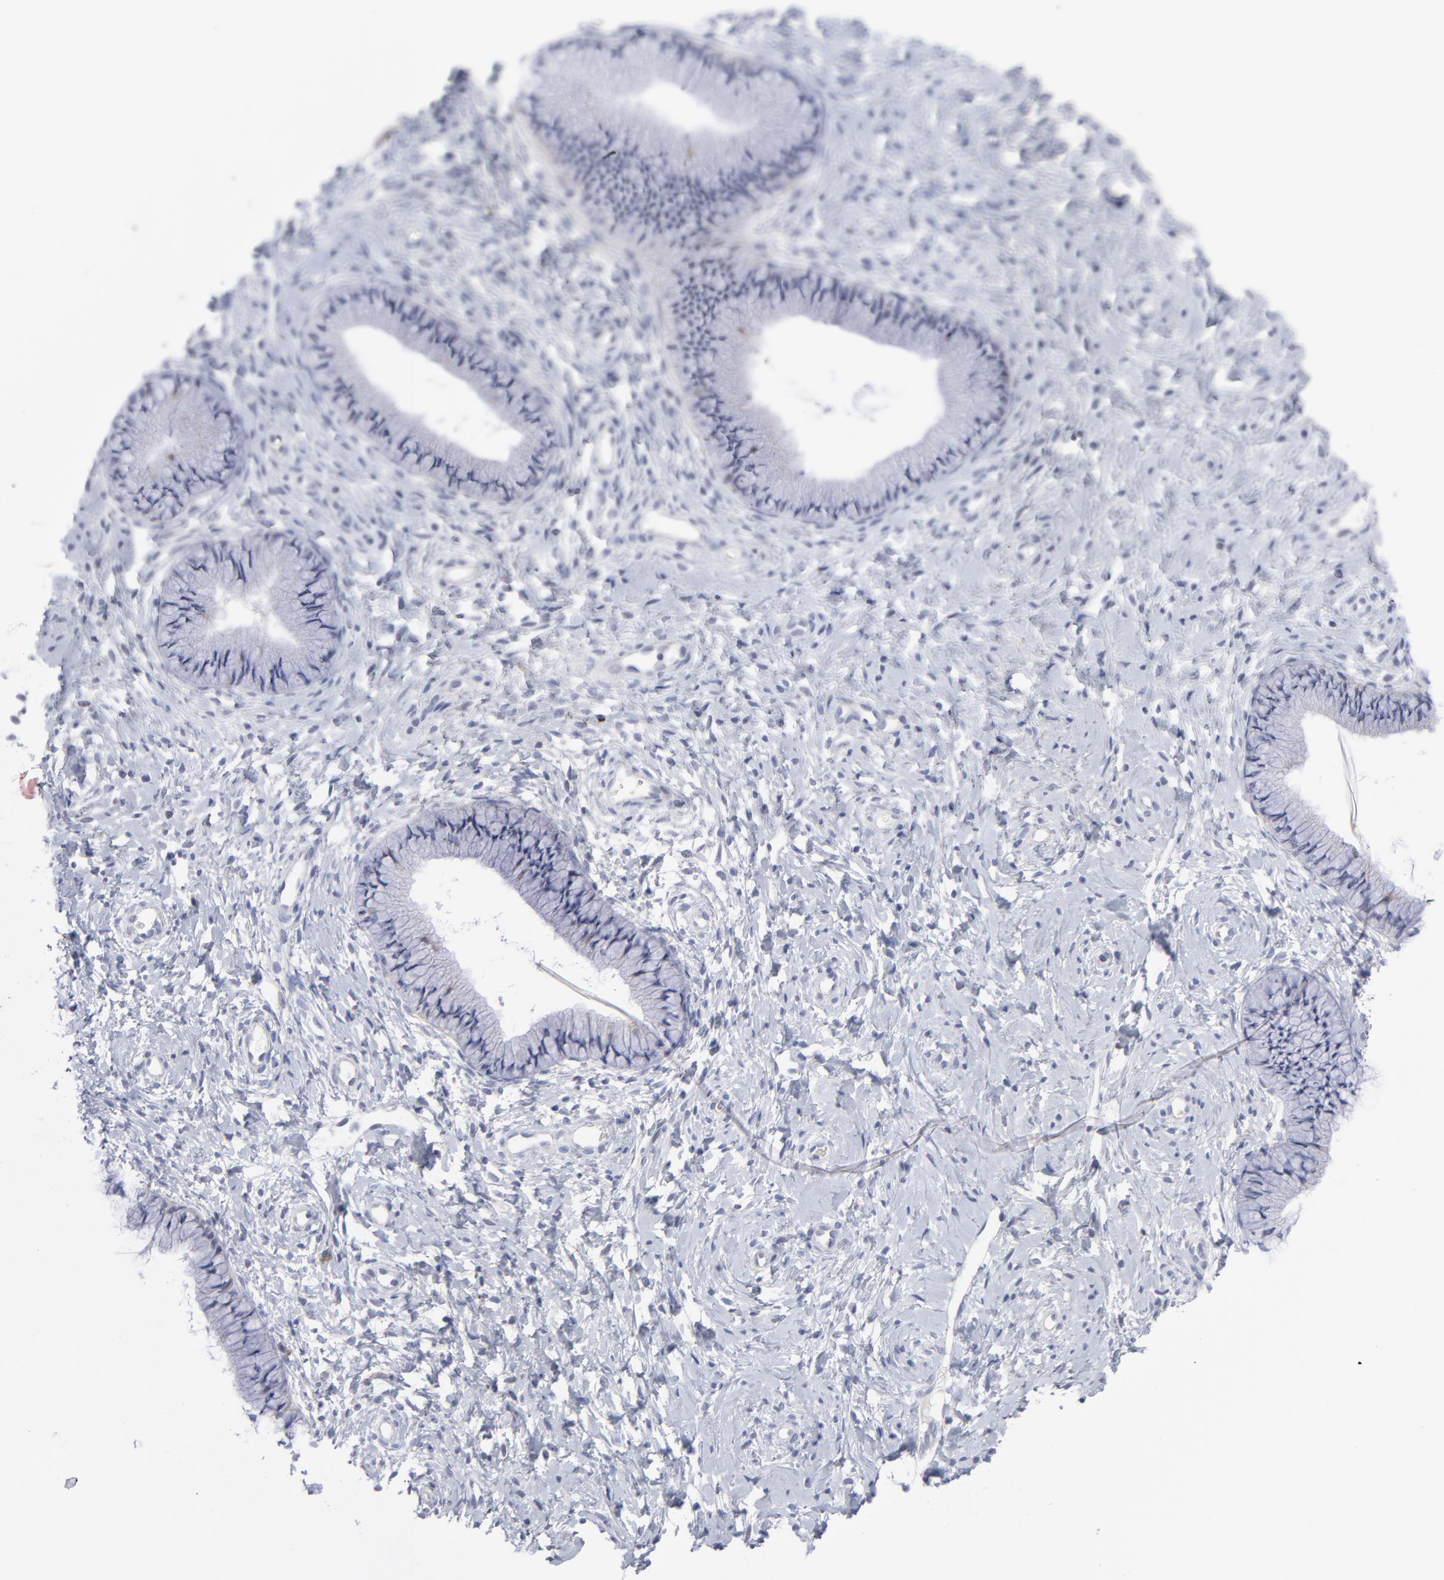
{"staining": {"intensity": "weak", "quantity": ">75%", "location": "cytoplasmic/membranous"}, "tissue": "cervix", "cell_type": "Glandular cells", "image_type": "normal", "snomed": [{"axis": "morphology", "description": "Normal tissue, NOS"}, {"axis": "topography", "description": "Cervix"}], "caption": "Immunohistochemistry (IHC) (DAB) staining of benign human cervix displays weak cytoplasmic/membranous protein staining in about >75% of glandular cells.", "gene": "RPS24", "patient": {"sex": "female", "age": 46}}